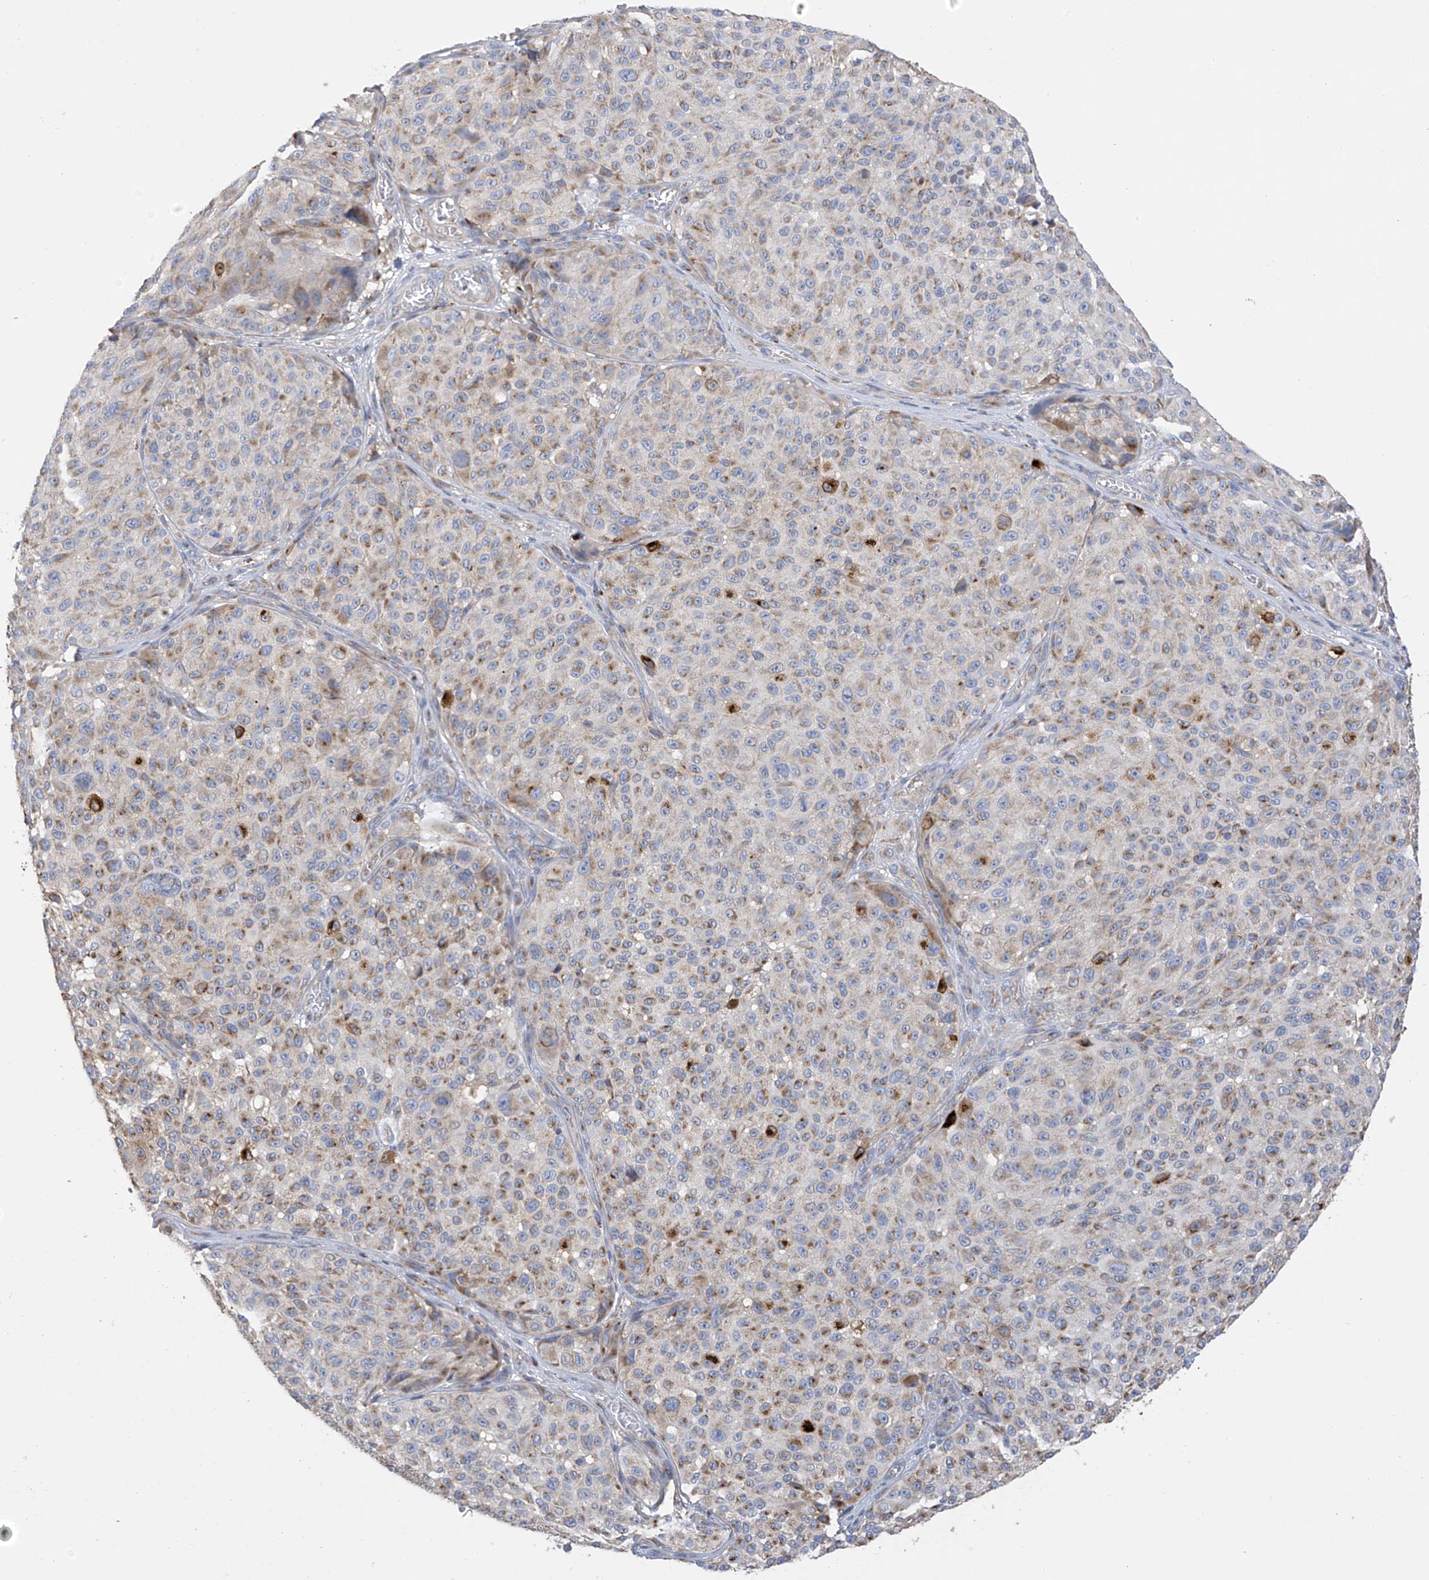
{"staining": {"intensity": "moderate", "quantity": "25%-75%", "location": "cytoplasmic/membranous"}, "tissue": "melanoma", "cell_type": "Tumor cells", "image_type": "cancer", "snomed": [{"axis": "morphology", "description": "Malignant melanoma, NOS"}, {"axis": "topography", "description": "Skin"}], "caption": "There is medium levels of moderate cytoplasmic/membranous positivity in tumor cells of melanoma, as demonstrated by immunohistochemical staining (brown color).", "gene": "ITM2B", "patient": {"sex": "male", "age": 83}}